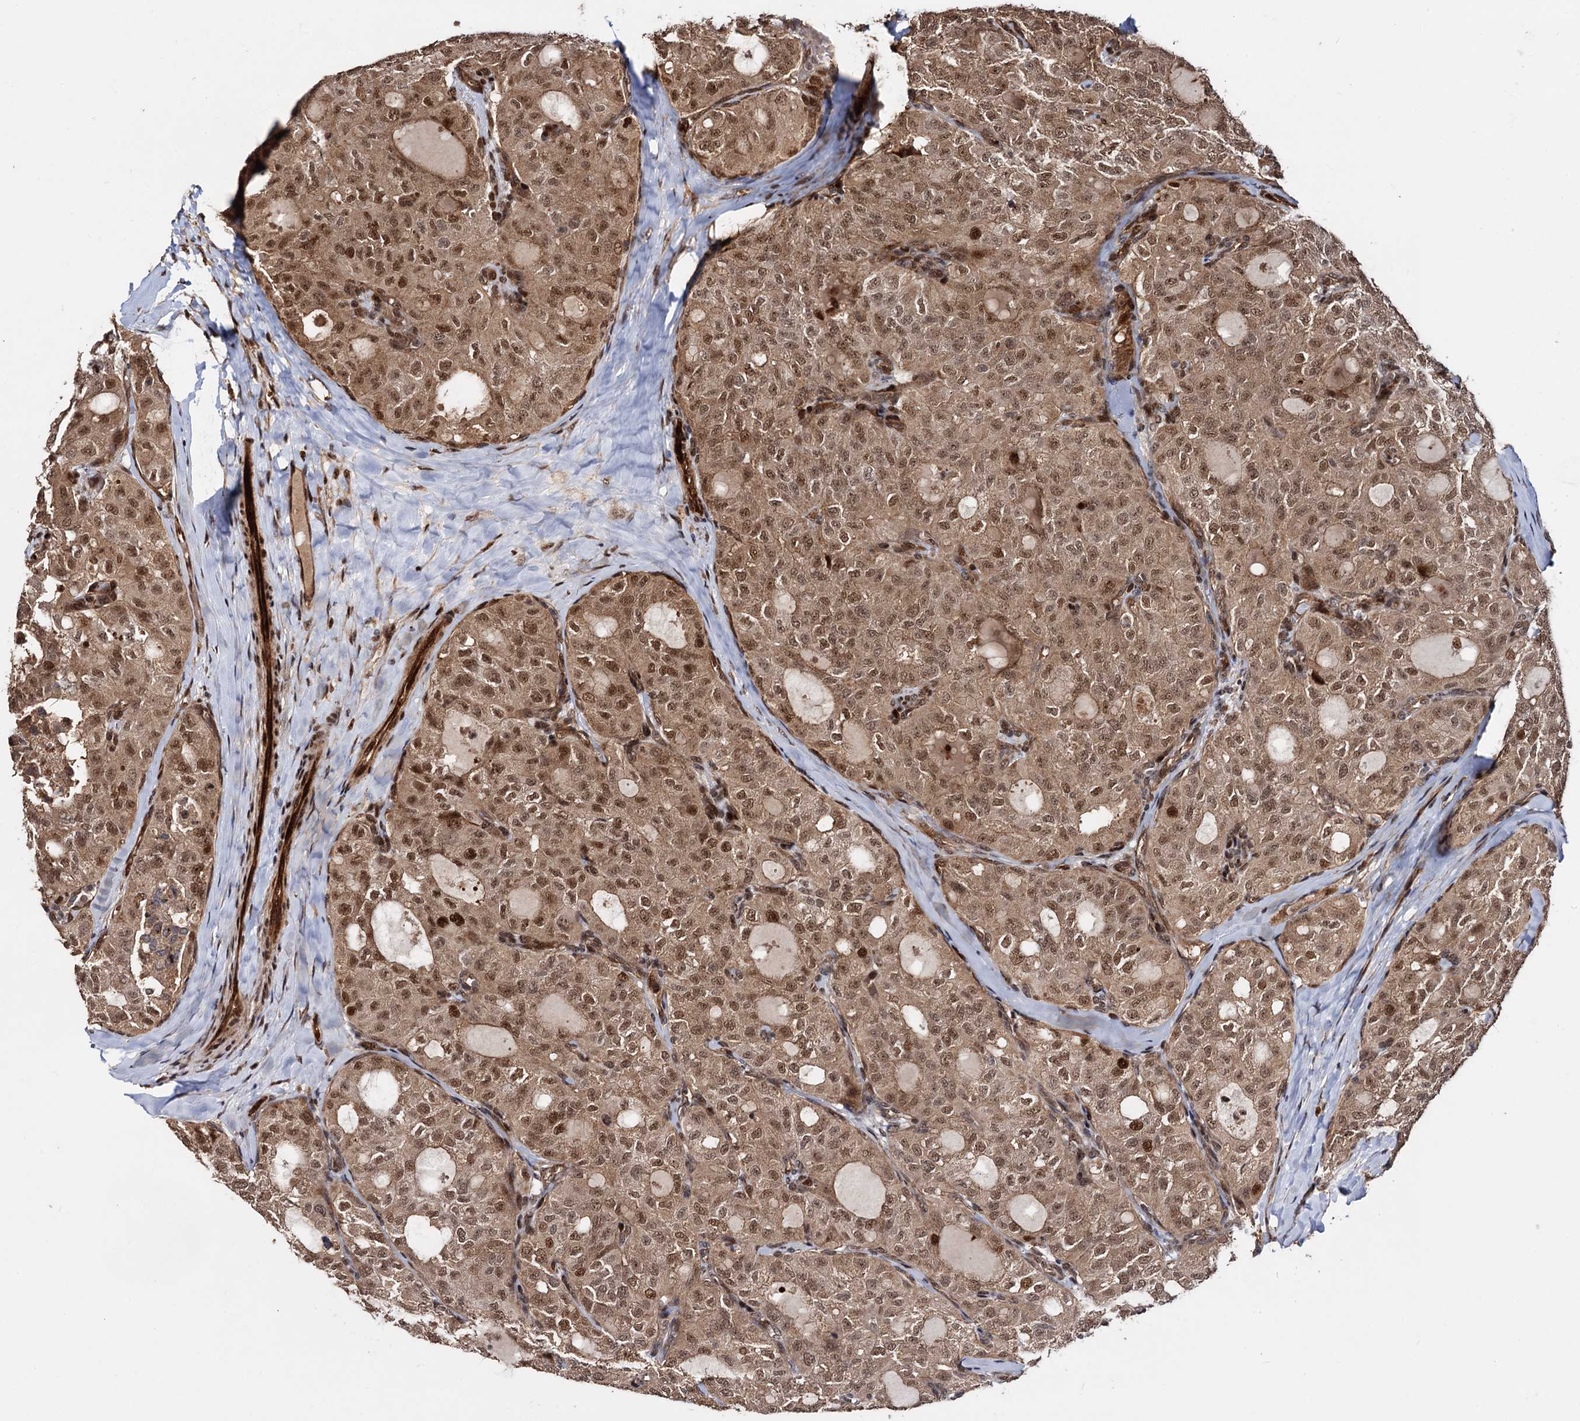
{"staining": {"intensity": "moderate", "quantity": ">75%", "location": "cytoplasmic/membranous,nuclear"}, "tissue": "thyroid cancer", "cell_type": "Tumor cells", "image_type": "cancer", "snomed": [{"axis": "morphology", "description": "Follicular adenoma carcinoma, NOS"}, {"axis": "topography", "description": "Thyroid gland"}], "caption": "Follicular adenoma carcinoma (thyroid) was stained to show a protein in brown. There is medium levels of moderate cytoplasmic/membranous and nuclear expression in approximately >75% of tumor cells.", "gene": "PIGB", "patient": {"sex": "male", "age": 75}}